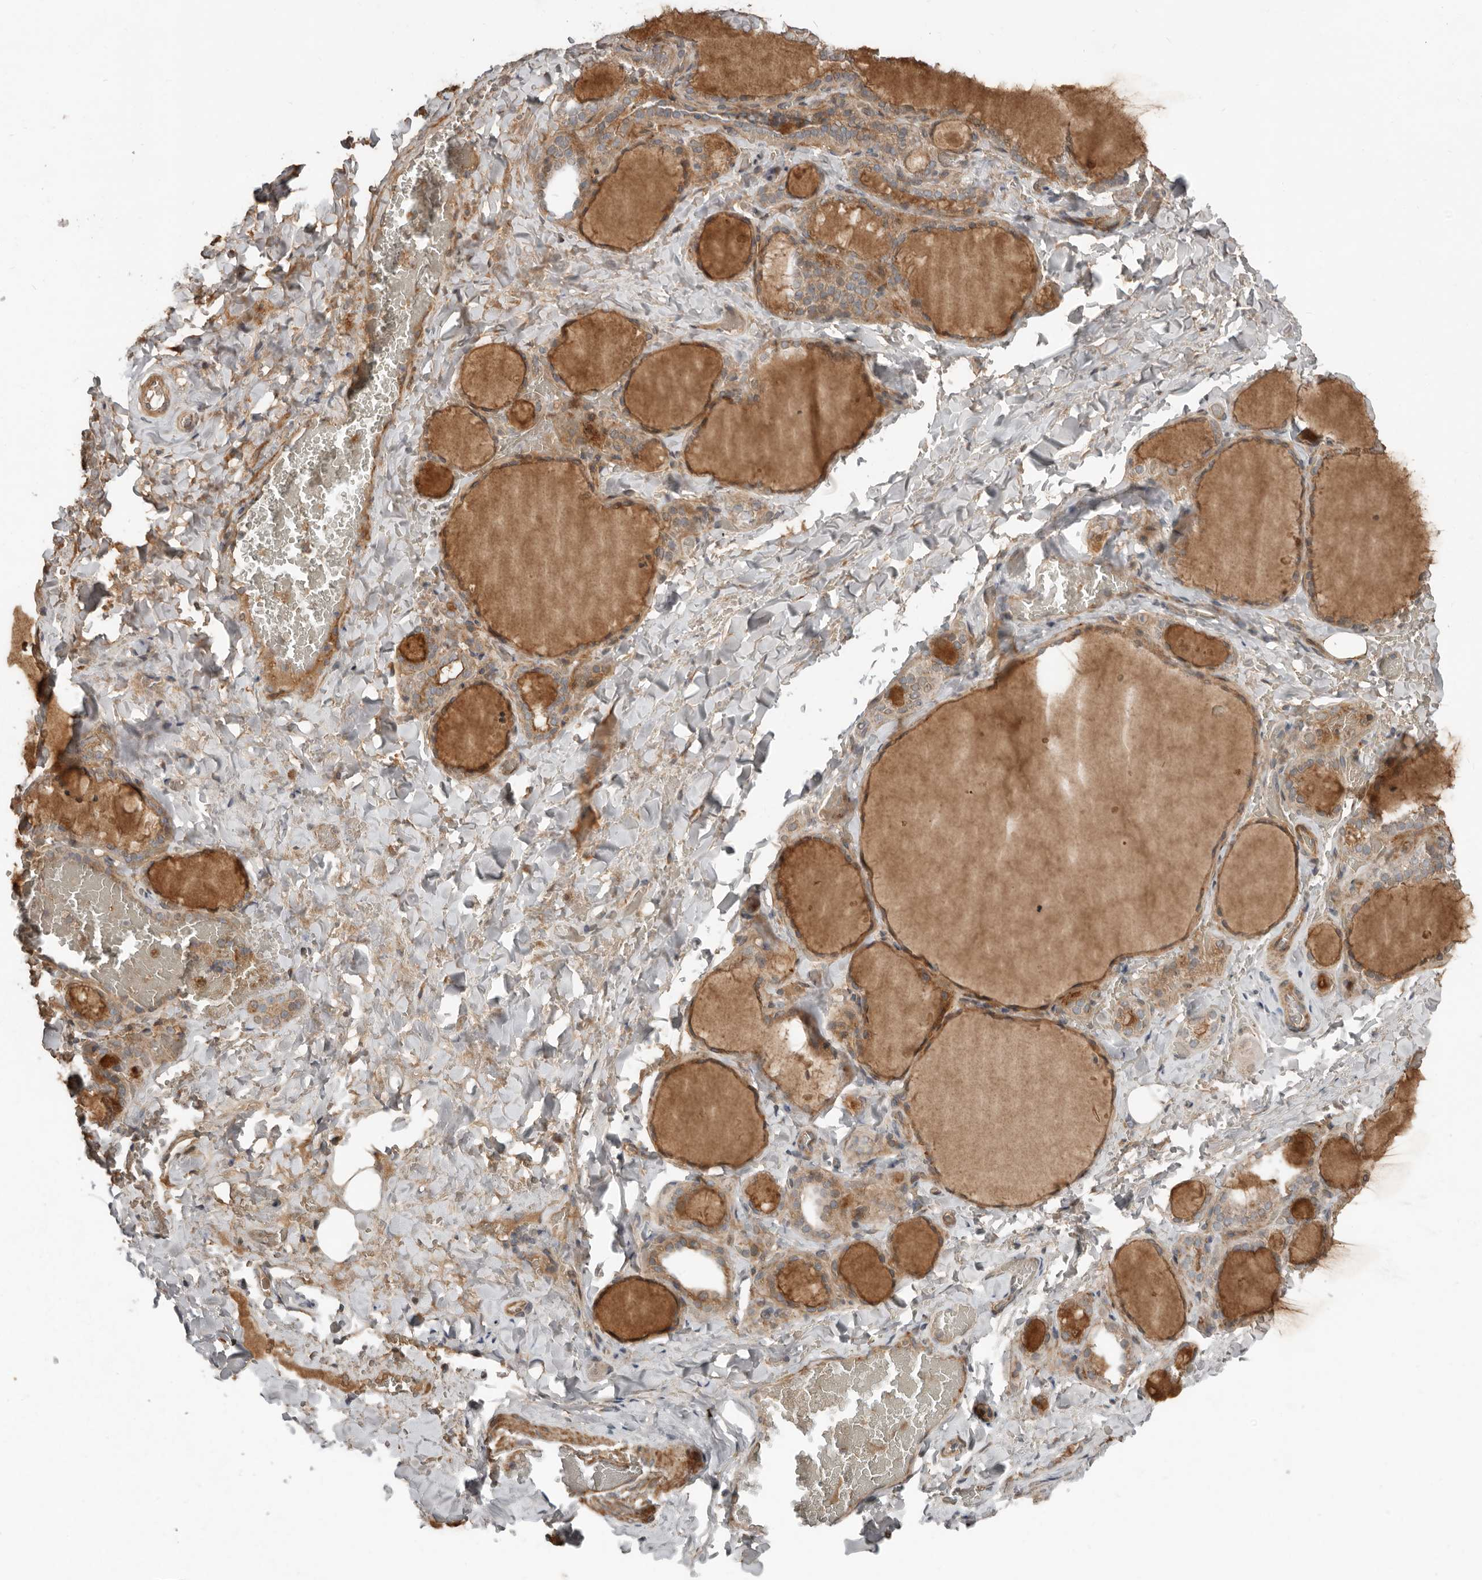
{"staining": {"intensity": "moderate", "quantity": ">75%", "location": "cytoplasmic/membranous"}, "tissue": "thyroid gland", "cell_type": "Glandular cells", "image_type": "normal", "snomed": [{"axis": "morphology", "description": "Normal tissue, NOS"}, {"axis": "topography", "description": "Thyroid gland"}], "caption": "IHC photomicrograph of benign thyroid gland stained for a protein (brown), which exhibits medium levels of moderate cytoplasmic/membranous staining in about >75% of glandular cells.", "gene": "SLC6A7", "patient": {"sex": "female", "age": 22}}